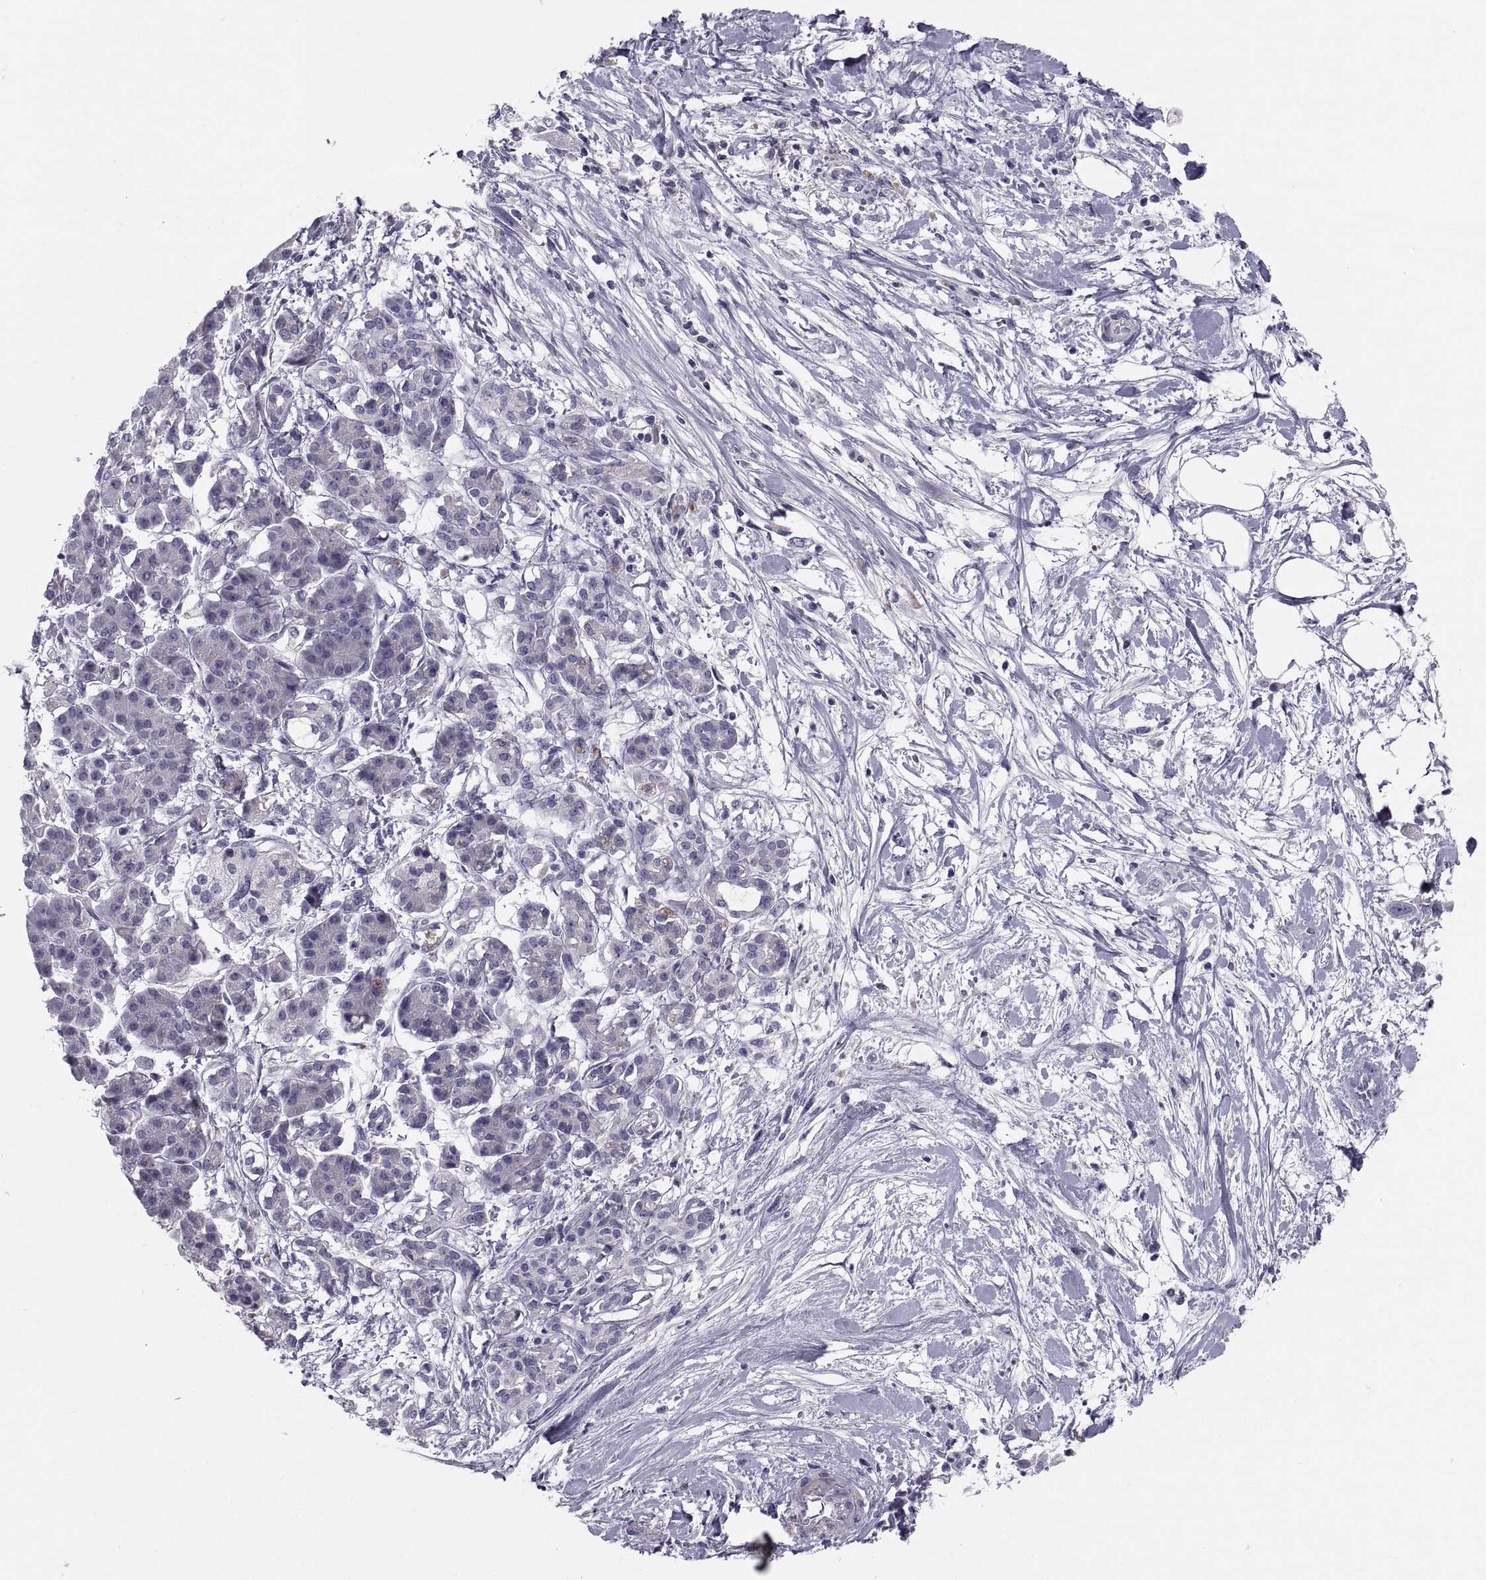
{"staining": {"intensity": "negative", "quantity": "none", "location": "none"}, "tissue": "pancreatic cancer", "cell_type": "Tumor cells", "image_type": "cancer", "snomed": [{"axis": "morphology", "description": "Normal tissue, NOS"}, {"axis": "morphology", "description": "Adenocarcinoma, NOS"}, {"axis": "topography", "description": "Lymph node"}, {"axis": "topography", "description": "Pancreas"}], "caption": "Human pancreatic cancer (adenocarcinoma) stained for a protein using immunohistochemistry (IHC) demonstrates no positivity in tumor cells.", "gene": "PDZRN4", "patient": {"sex": "female", "age": 58}}